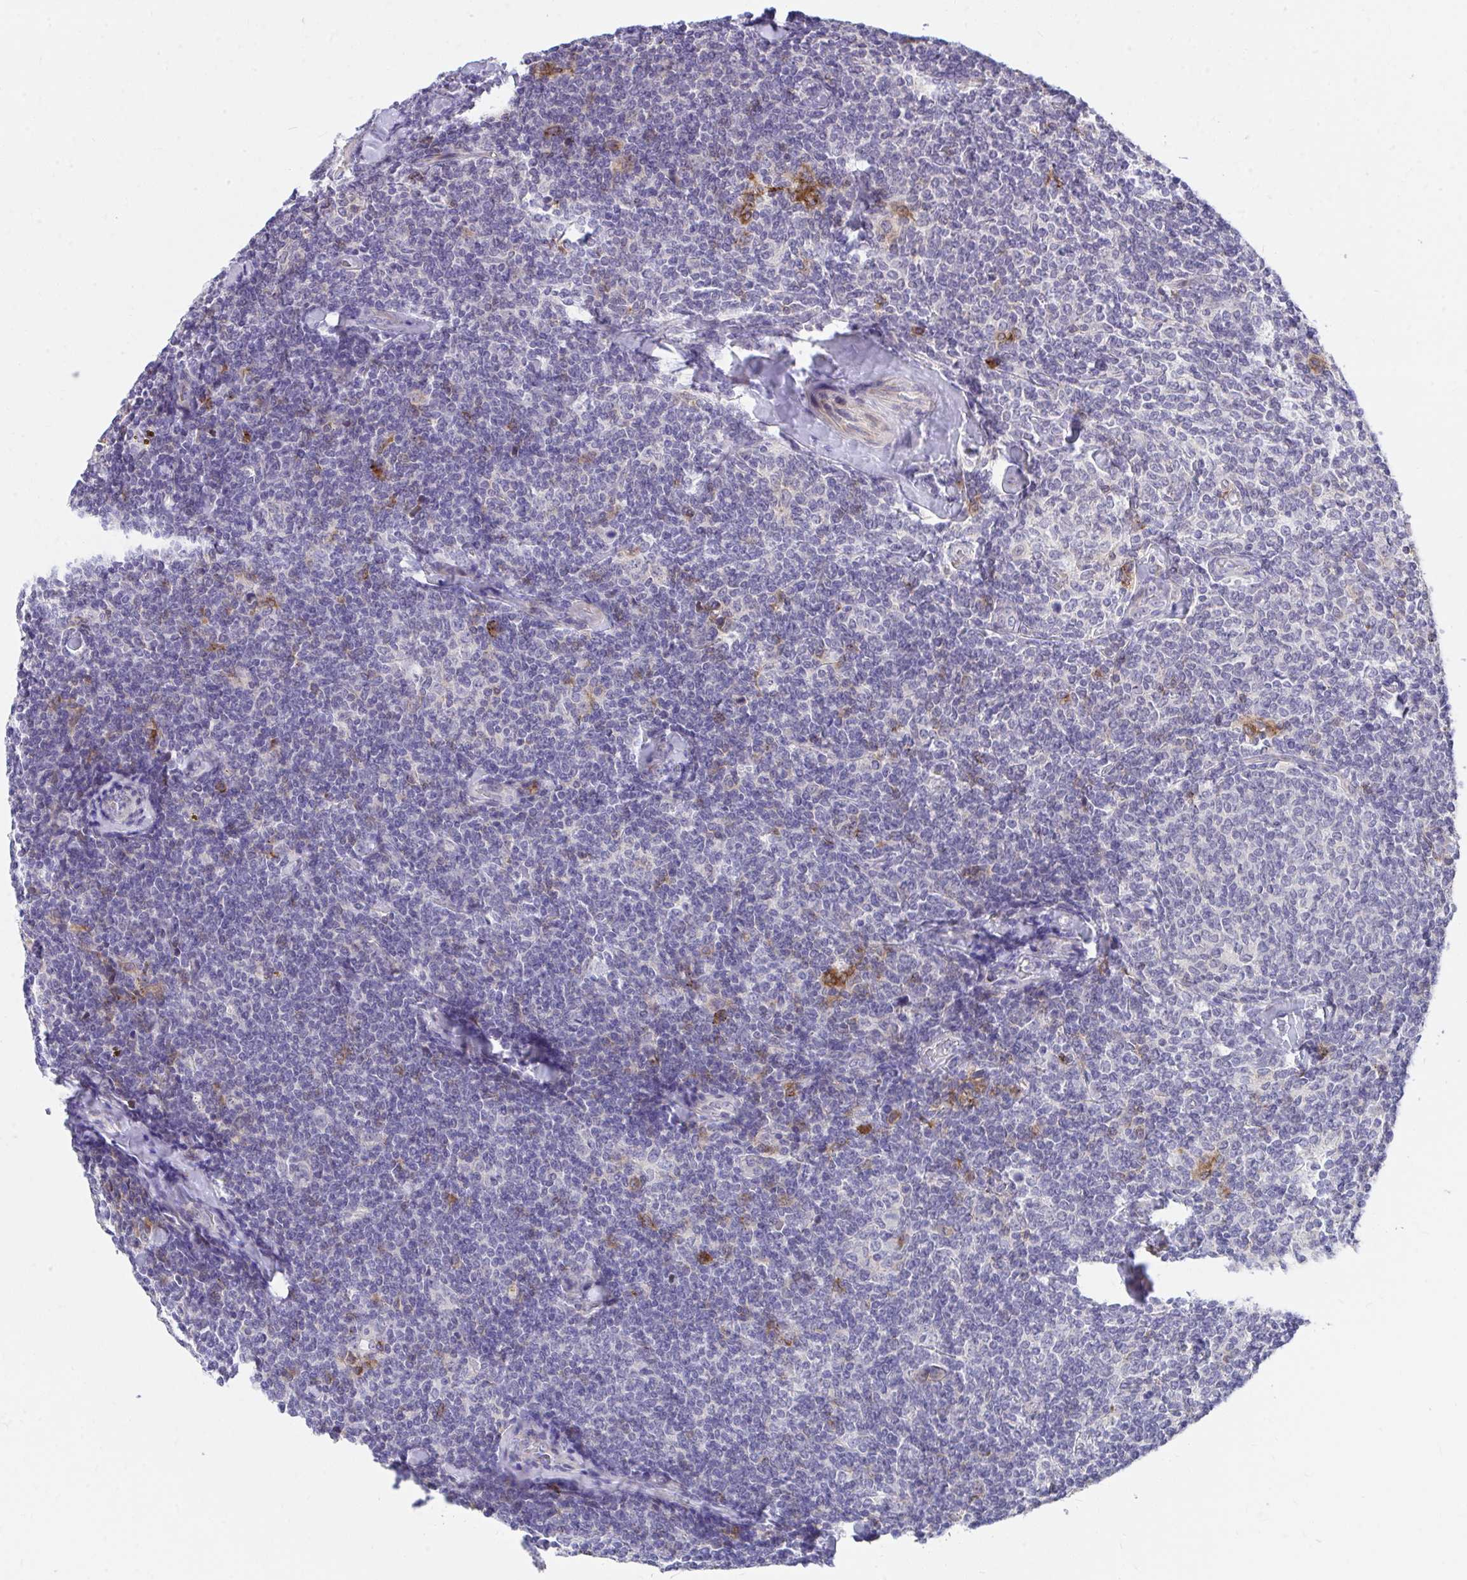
{"staining": {"intensity": "negative", "quantity": "none", "location": "none"}, "tissue": "lymphoma", "cell_type": "Tumor cells", "image_type": "cancer", "snomed": [{"axis": "morphology", "description": "Malignant lymphoma, non-Hodgkin's type, Low grade"}, {"axis": "topography", "description": "Lymph node"}], "caption": "Lymphoma was stained to show a protein in brown. There is no significant positivity in tumor cells. (DAB immunohistochemistry, high magnification).", "gene": "SLAMF7", "patient": {"sex": "female", "age": 56}}